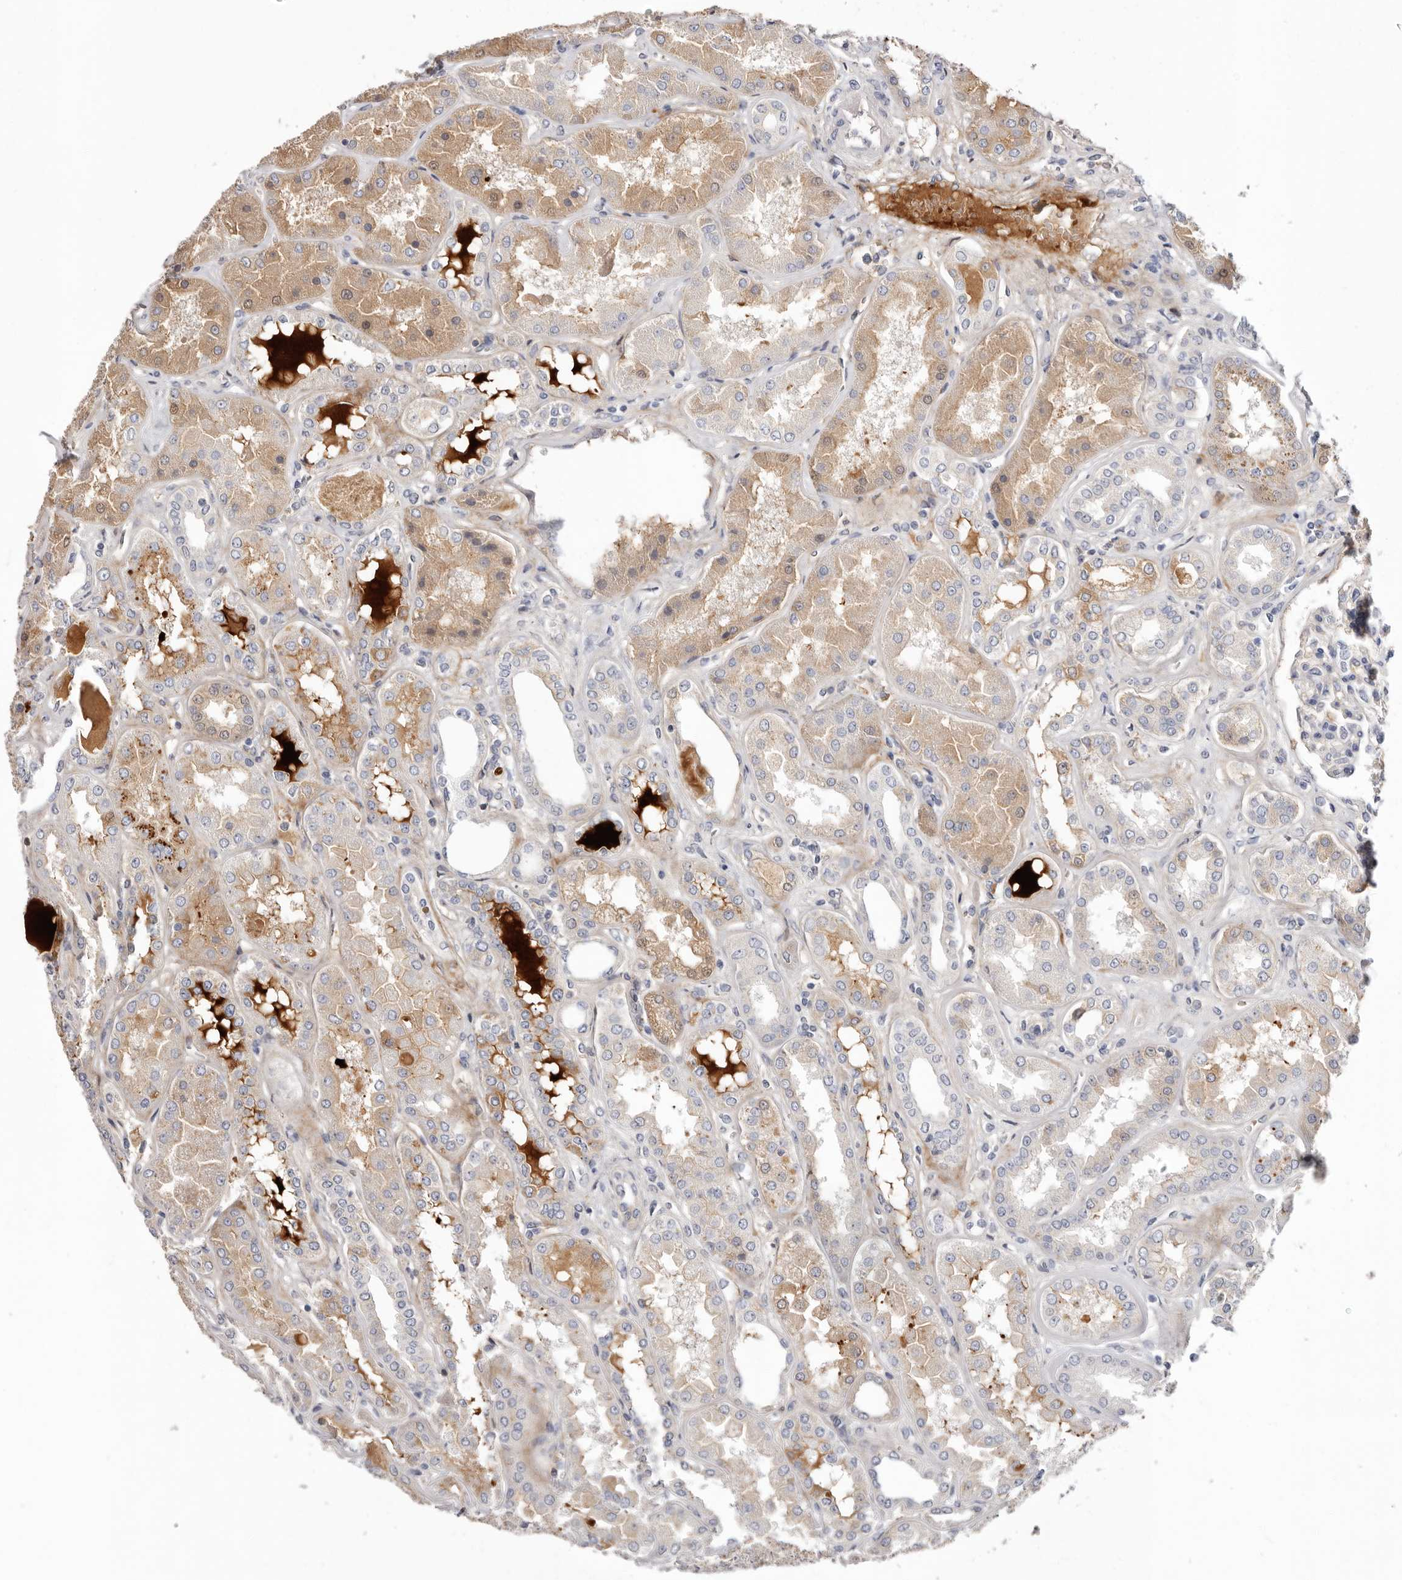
{"staining": {"intensity": "weak", "quantity": "<25%", "location": "cytoplasmic/membranous"}, "tissue": "kidney", "cell_type": "Cells in glomeruli", "image_type": "normal", "snomed": [{"axis": "morphology", "description": "Normal tissue, NOS"}, {"axis": "topography", "description": "Kidney"}], "caption": "DAB immunohistochemical staining of unremarkable human kidney demonstrates no significant staining in cells in glomeruli. (DAB (3,3'-diaminobenzidine) IHC visualized using brightfield microscopy, high magnification).", "gene": "LMLN", "patient": {"sex": "female", "age": 56}}